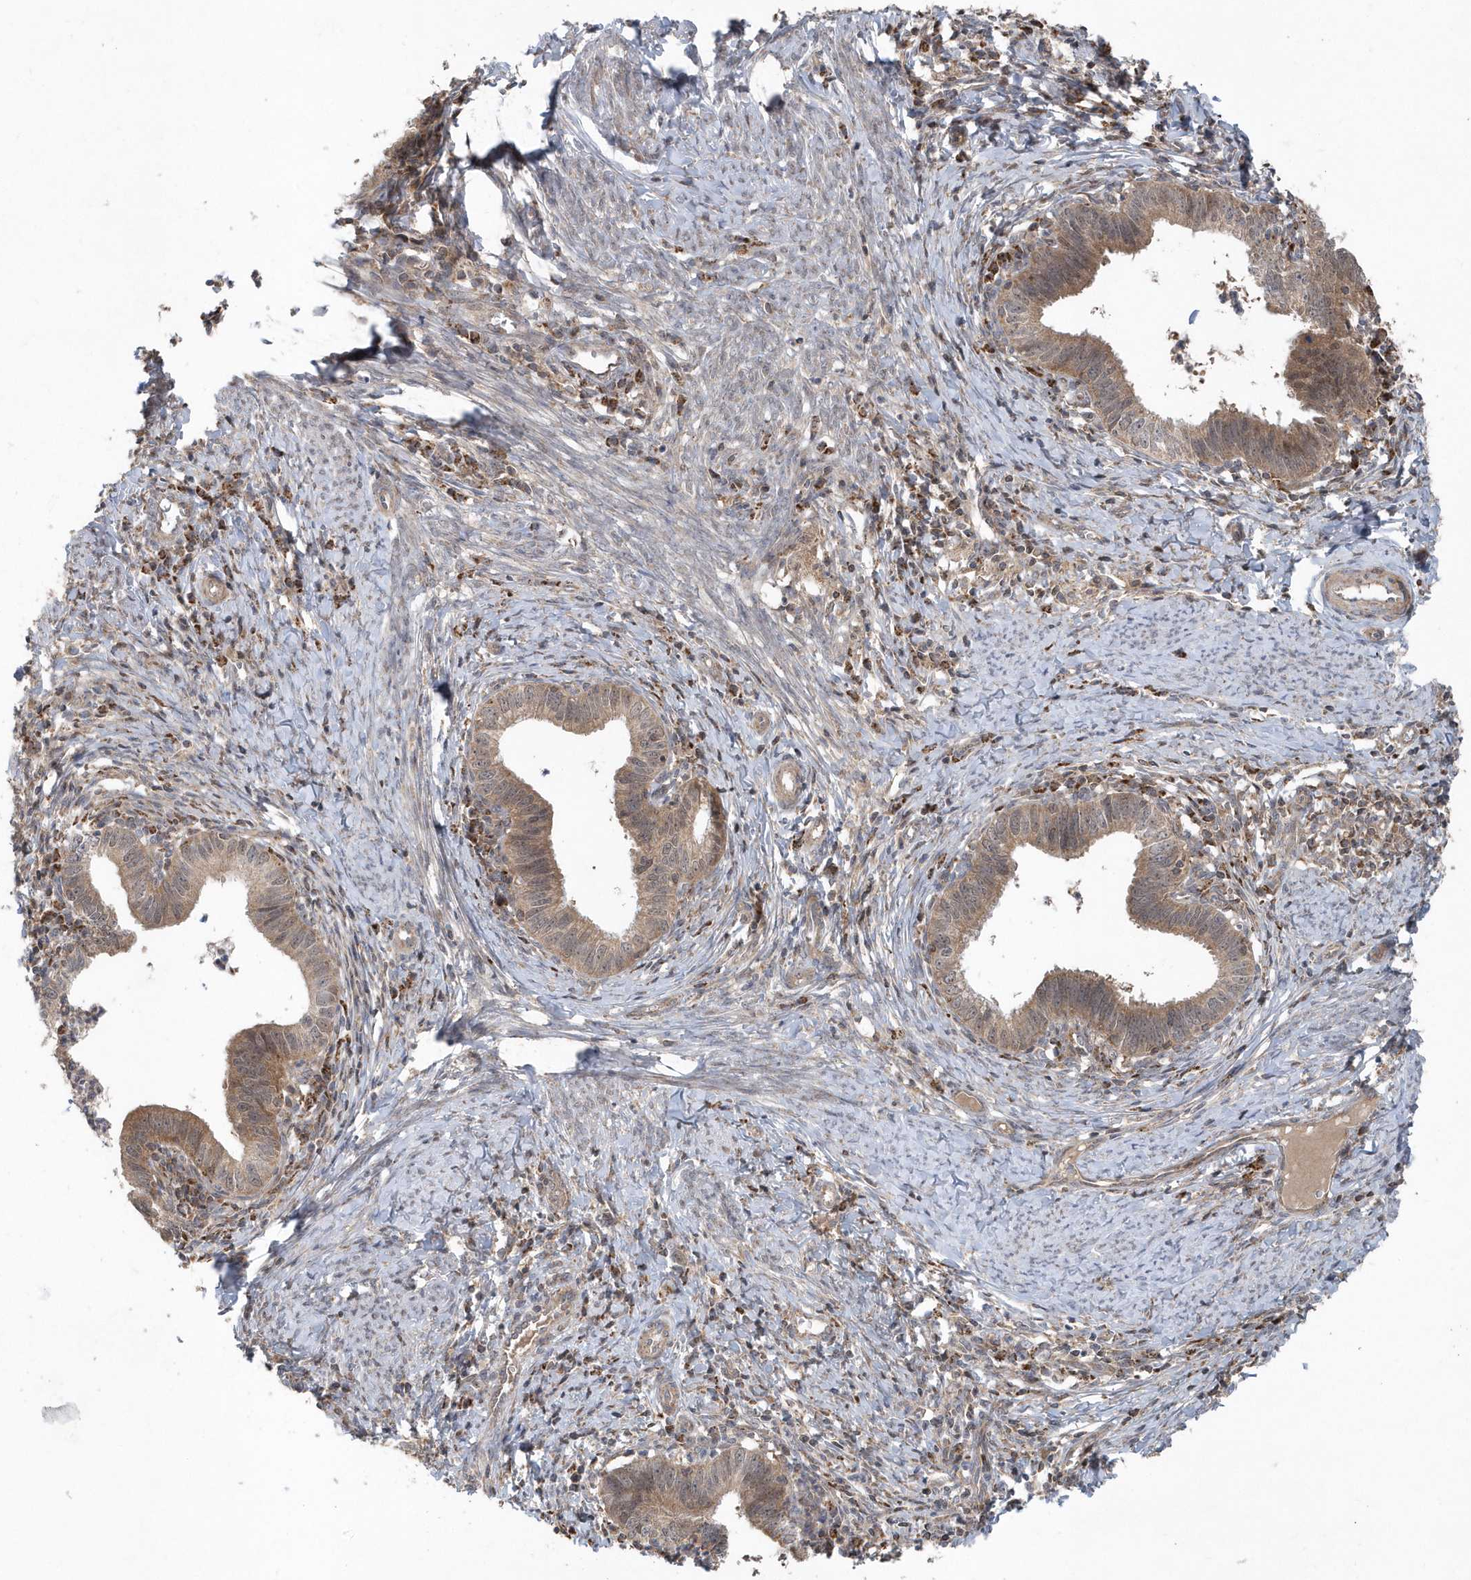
{"staining": {"intensity": "moderate", "quantity": ">75%", "location": "cytoplasmic/membranous"}, "tissue": "cervical cancer", "cell_type": "Tumor cells", "image_type": "cancer", "snomed": [{"axis": "morphology", "description": "Adenocarcinoma, NOS"}, {"axis": "topography", "description": "Cervix"}], "caption": "Immunohistochemistry staining of cervical cancer (adenocarcinoma), which exhibits medium levels of moderate cytoplasmic/membranous expression in approximately >75% of tumor cells indicating moderate cytoplasmic/membranous protein expression. The staining was performed using DAB (3,3'-diaminobenzidine) (brown) for protein detection and nuclei were counterstained in hematoxylin (blue).", "gene": "PPP1R7", "patient": {"sex": "female", "age": 36}}